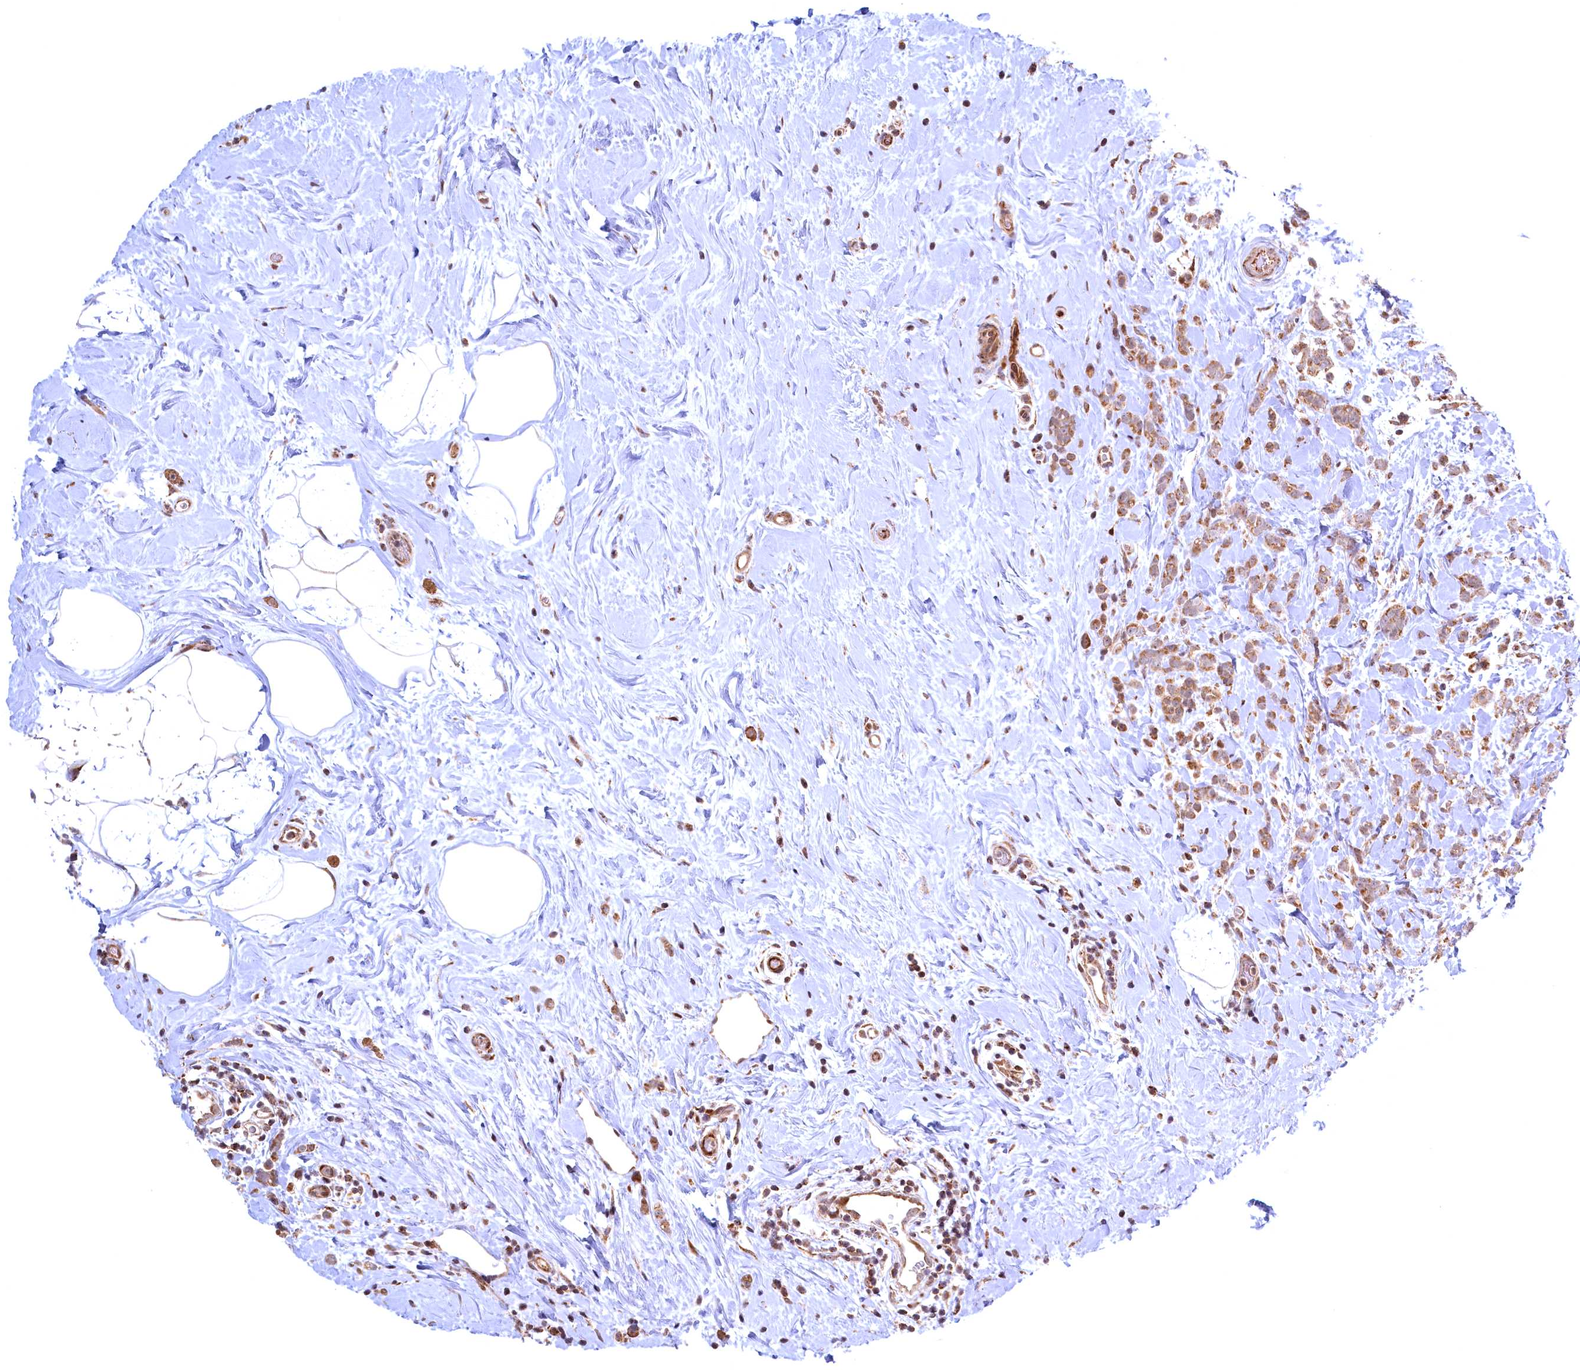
{"staining": {"intensity": "moderate", "quantity": ">75%", "location": "cytoplasmic/membranous"}, "tissue": "breast cancer", "cell_type": "Tumor cells", "image_type": "cancer", "snomed": [{"axis": "morphology", "description": "Lobular carcinoma"}, {"axis": "topography", "description": "Breast"}], "caption": "The micrograph demonstrates staining of breast cancer, revealing moderate cytoplasmic/membranous protein expression (brown color) within tumor cells.", "gene": "PLA2G10", "patient": {"sex": "female", "age": 58}}